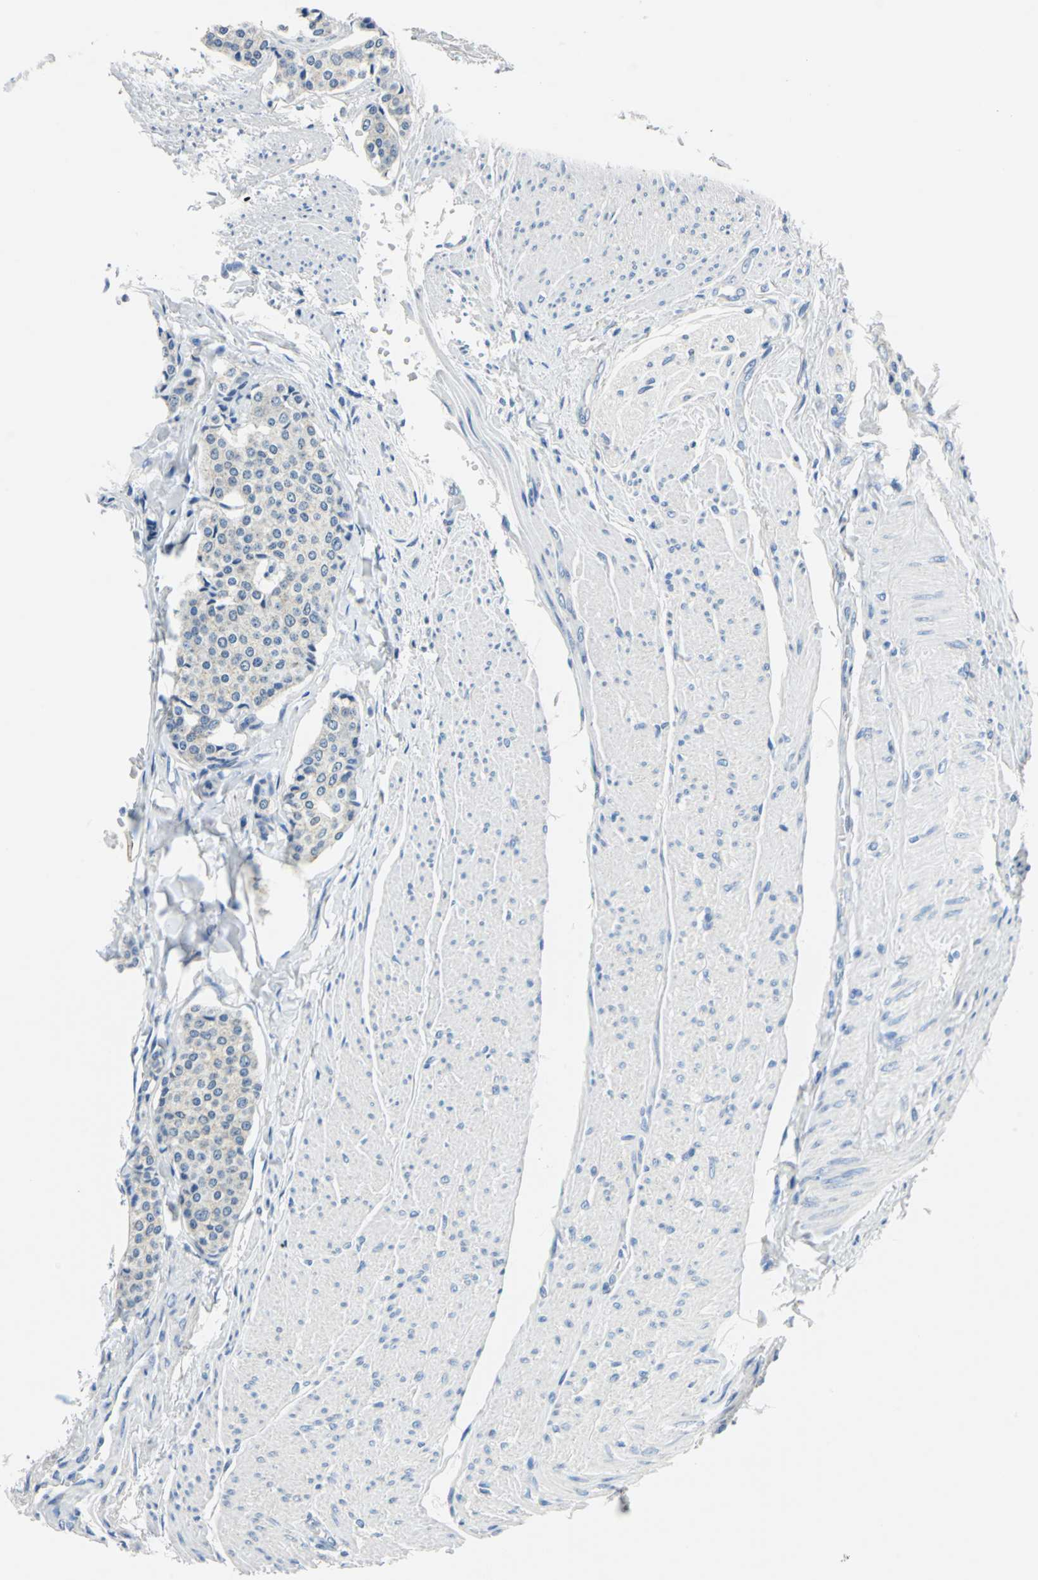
{"staining": {"intensity": "negative", "quantity": "none", "location": "none"}, "tissue": "carcinoid", "cell_type": "Tumor cells", "image_type": "cancer", "snomed": [{"axis": "morphology", "description": "Carcinoid, malignant, NOS"}, {"axis": "topography", "description": "Colon"}], "caption": "Immunohistochemistry histopathology image of malignant carcinoid stained for a protein (brown), which demonstrates no expression in tumor cells.", "gene": "TEX264", "patient": {"sex": "female", "age": 61}}